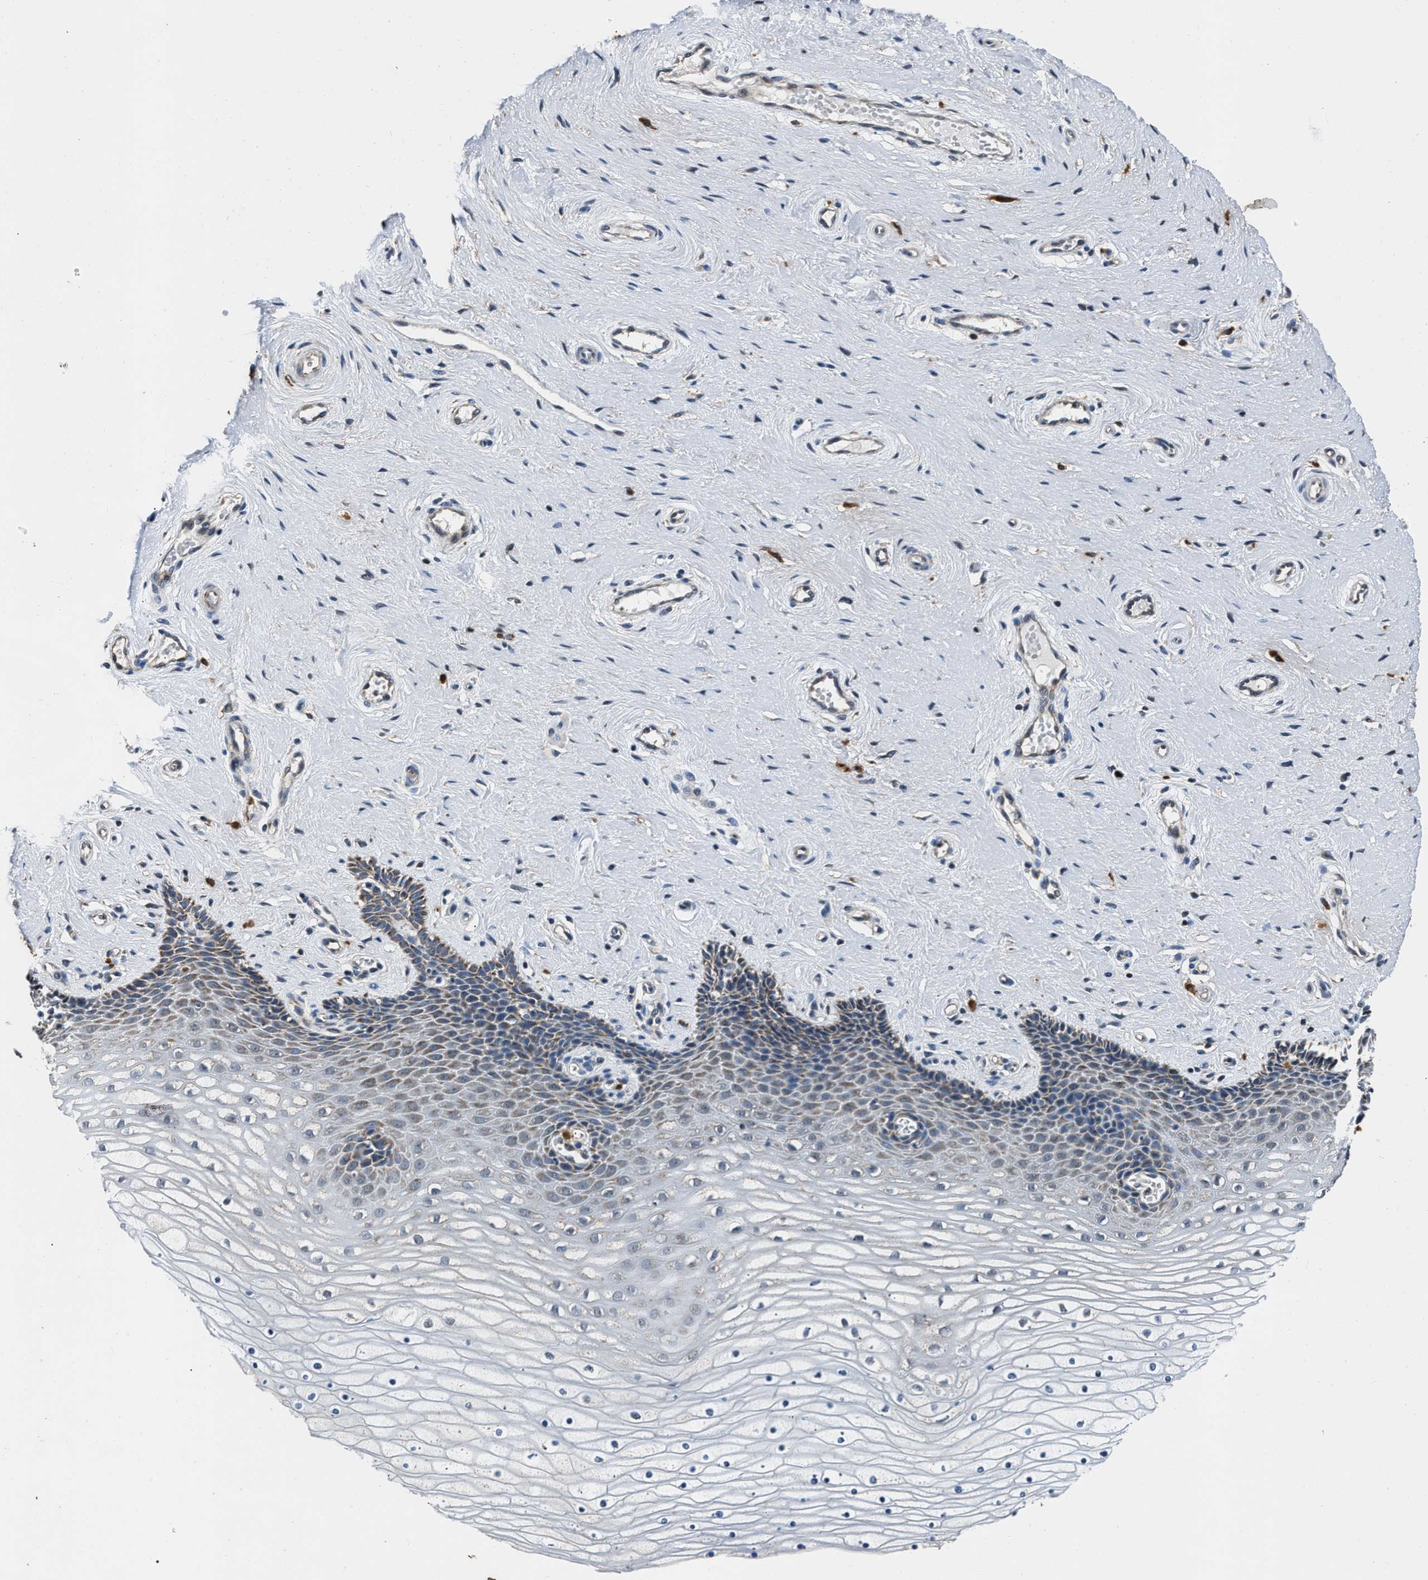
{"staining": {"intensity": "weak", "quantity": "25%-75%", "location": "cytoplasmic/membranous"}, "tissue": "cervix", "cell_type": "Squamous epithelial cells", "image_type": "normal", "snomed": [{"axis": "morphology", "description": "Normal tissue, NOS"}, {"axis": "topography", "description": "Cervix"}], "caption": "High-power microscopy captured an IHC photomicrograph of unremarkable cervix, revealing weak cytoplasmic/membranous positivity in approximately 25%-75% of squamous epithelial cells. The staining is performed using DAB (3,3'-diaminobenzidine) brown chromogen to label protein expression. The nuclei are counter-stained blue using hematoxylin.", "gene": "NSUN5", "patient": {"sex": "female", "age": 39}}